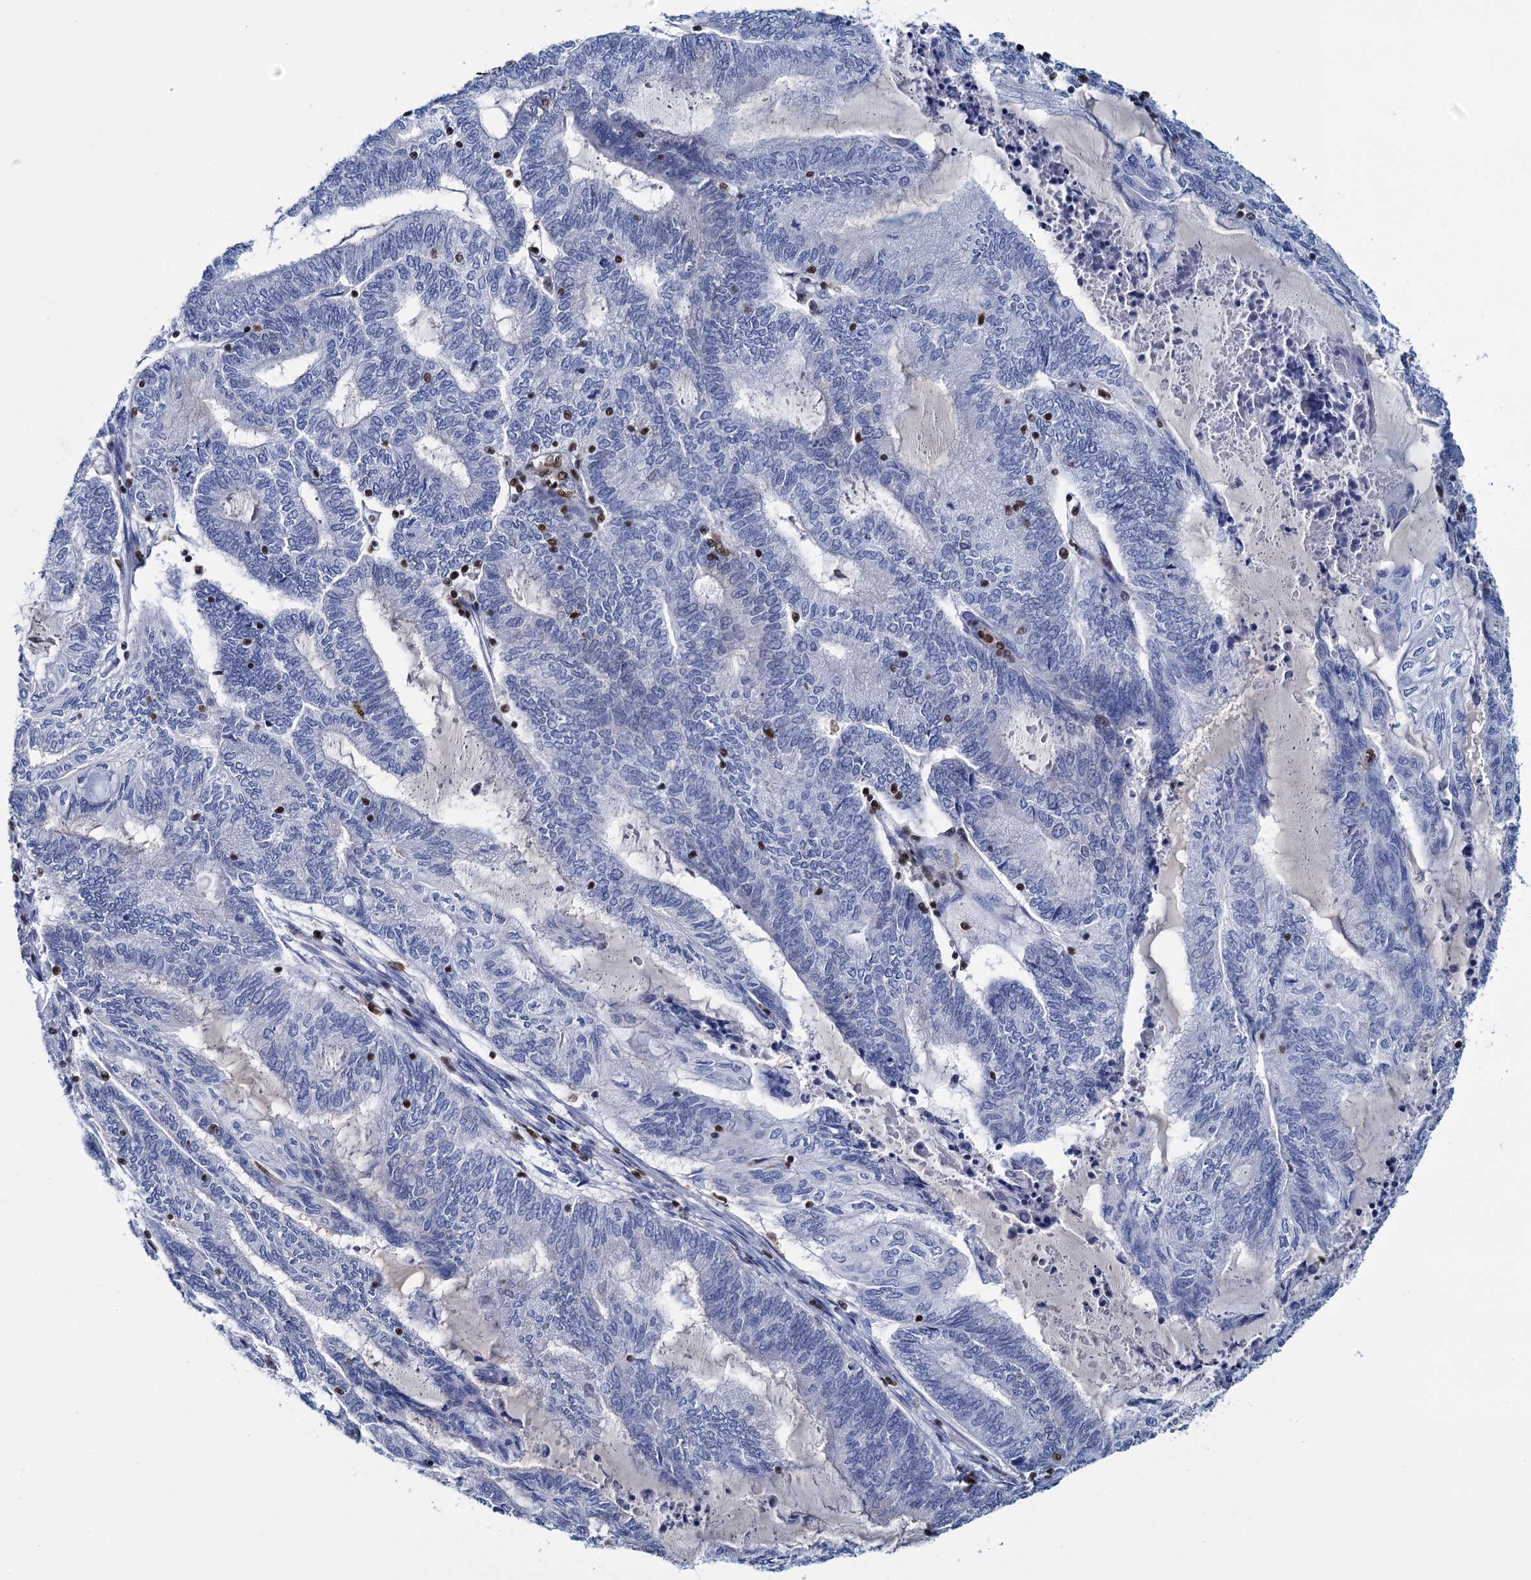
{"staining": {"intensity": "negative", "quantity": "none", "location": "none"}, "tissue": "endometrial cancer", "cell_type": "Tumor cells", "image_type": "cancer", "snomed": [{"axis": "morphology", "description": "Adenocarcinoma, NOS"}, {"axis": "topography", "description": "Uterus"}, {"axis": "topography", "description": "Endometrium"}], "caption": "Tumor cells are negative for protein expression in human adenocarcinoma (endometrial).", "gene": "CELF2", "patient": {"sex": "female", "age": 70}}